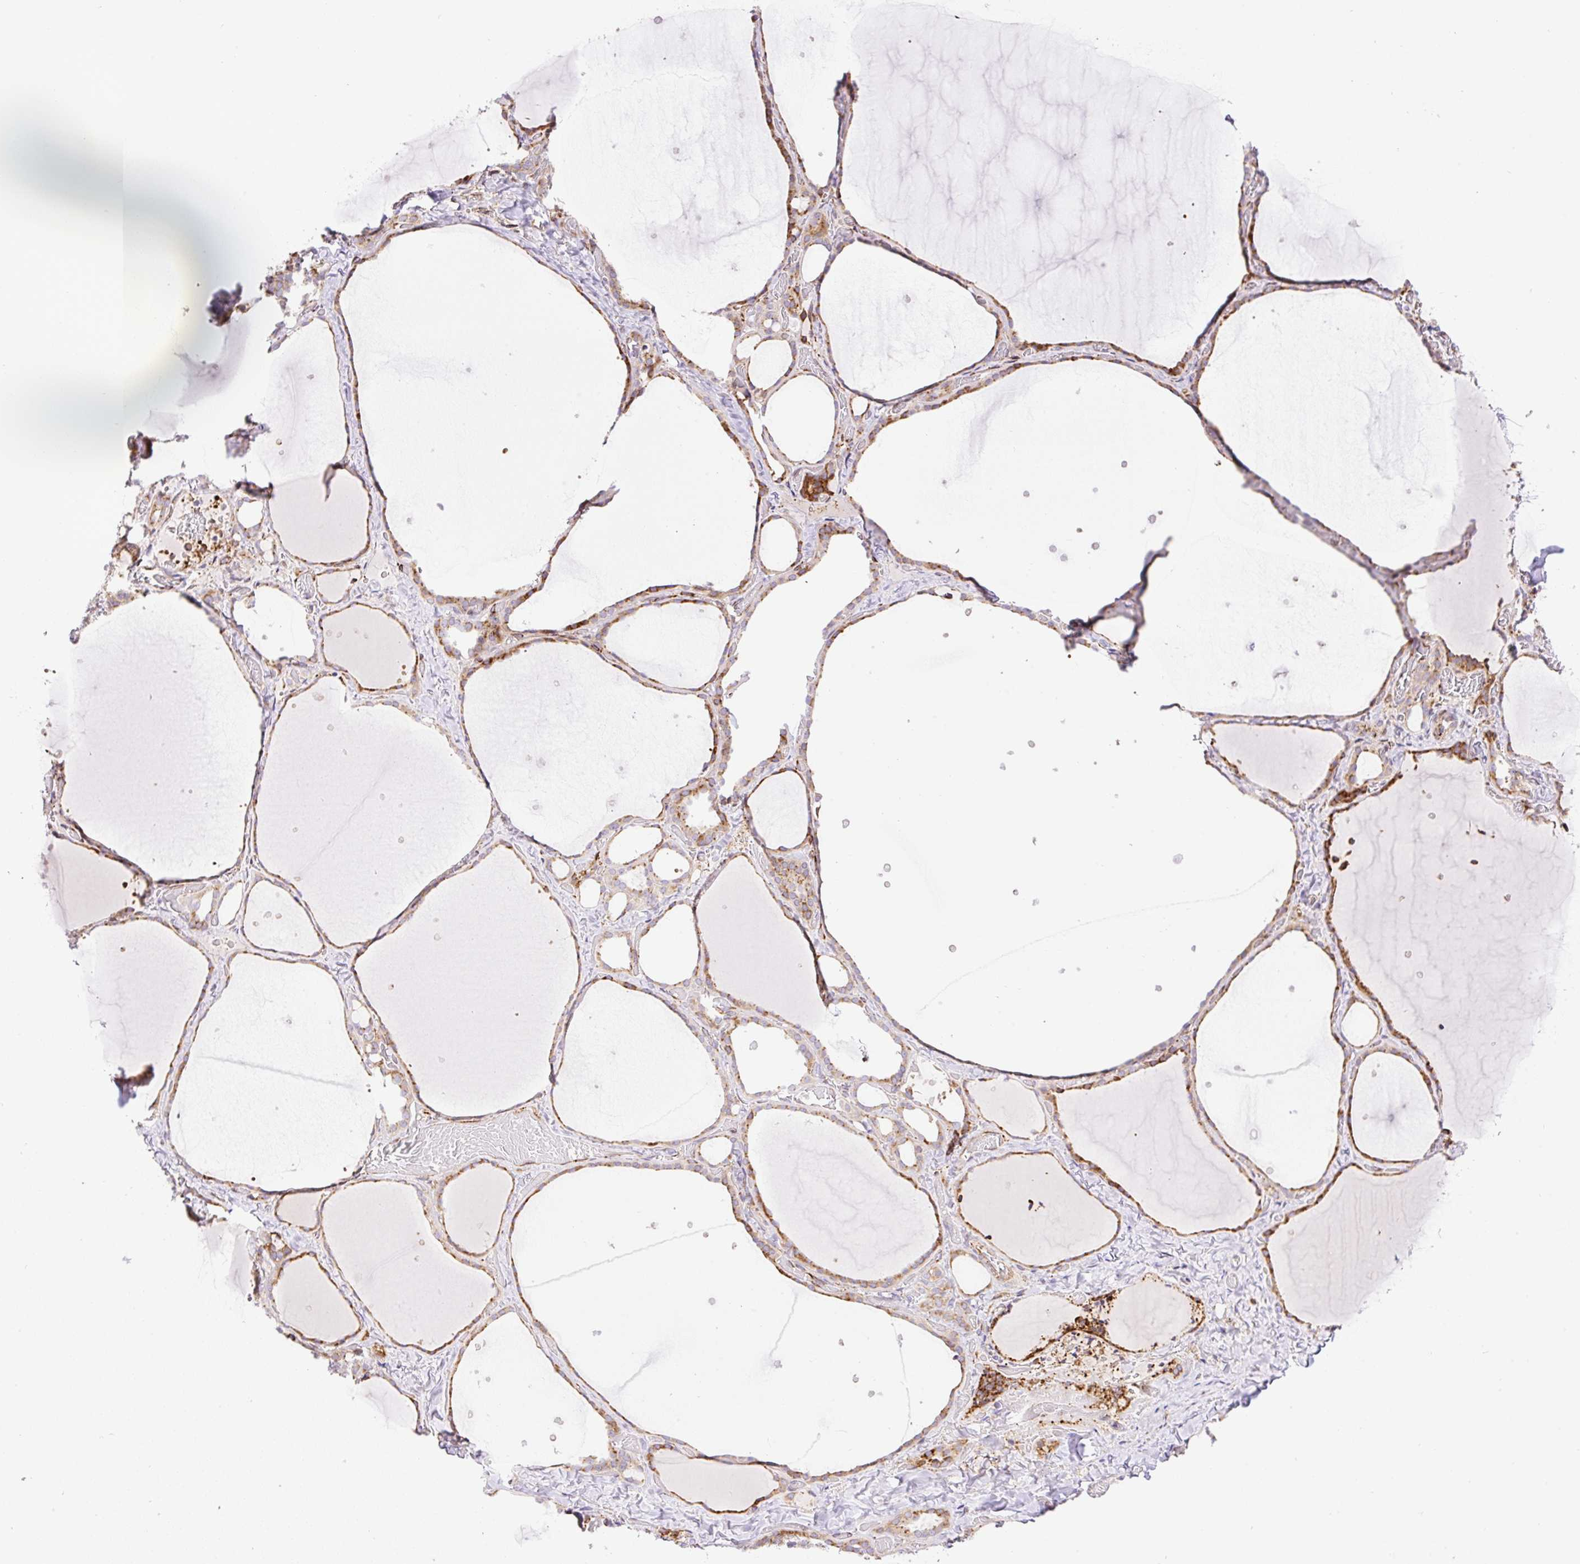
{"staining": {"intensity": "moderate", "quantity": ">75%", "location": "cytoplasmic/membranous"}, "tissue": "thyroid gland", "cell_type": "Glandular cells", "image_type": "normal", "snomed": [{"axis": "morphology", "description": "Normal tissue, NOS"}, {"axis": "topography", "description": "Thyroid gland"}], "caption": "Immunohistochemical staining of benign human thyroid gland shows moderate cytoplasmic/membranous protein expression in about >75% of glandular cells.", "gene": "RAB30", "patient": {"sex": "female", "age": 36}}